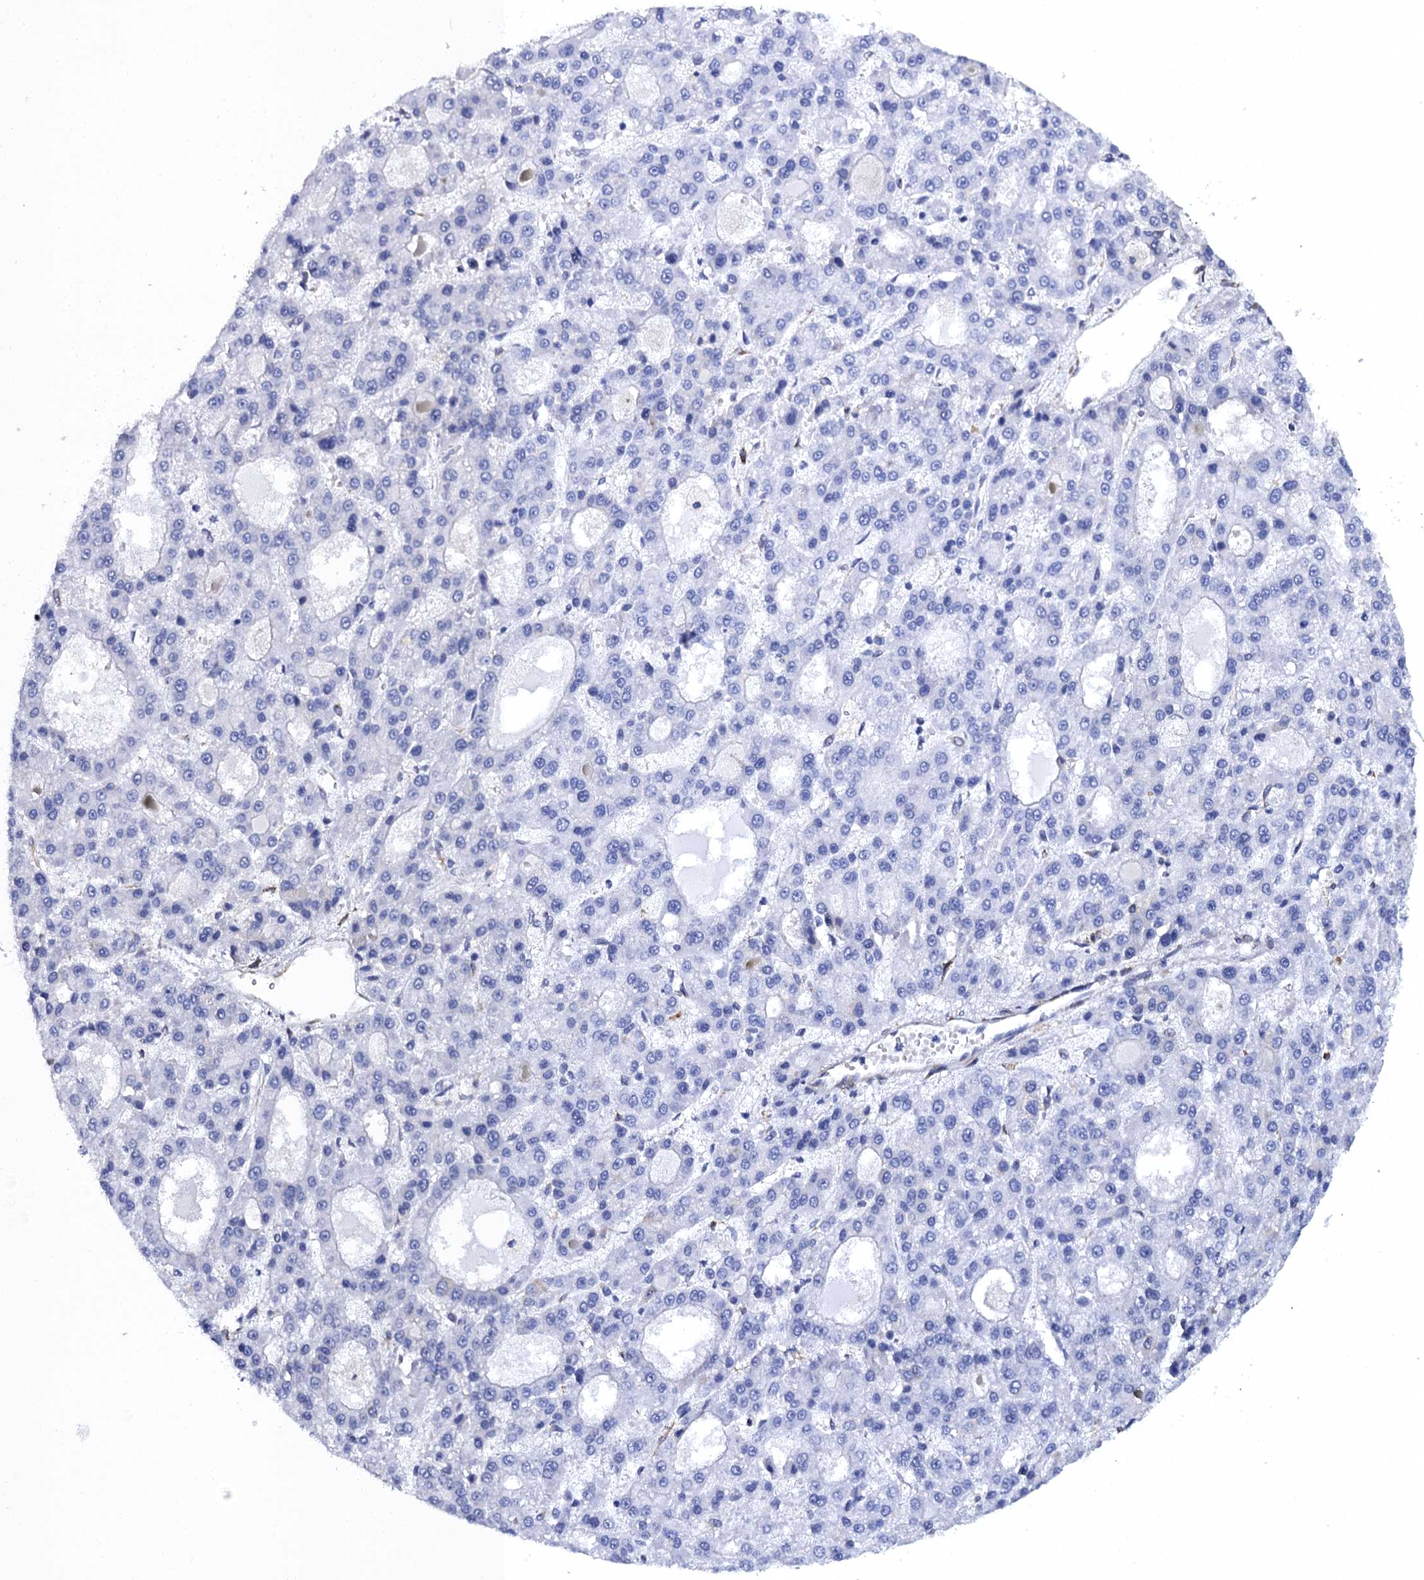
{"staining": {"intensity": "negative", "quantity": "none", "location": "none"}, "tissue": "liver cancer", "cell_type": "Tumor cells", "image_type": "cancer", "snomed": [{"axis": "morphology", "description": "Carcinoma, Hepatocellular, NOS"}, {"axis": "topography", "description": "Liver"}], "caption": "Immunohistochemical staining of liver cancer (hepatocellular carcinoma) shows no significant staining in tumor cells.", "gene": "POGLUT3", "patient": {"sex": "male", "age": 70}}